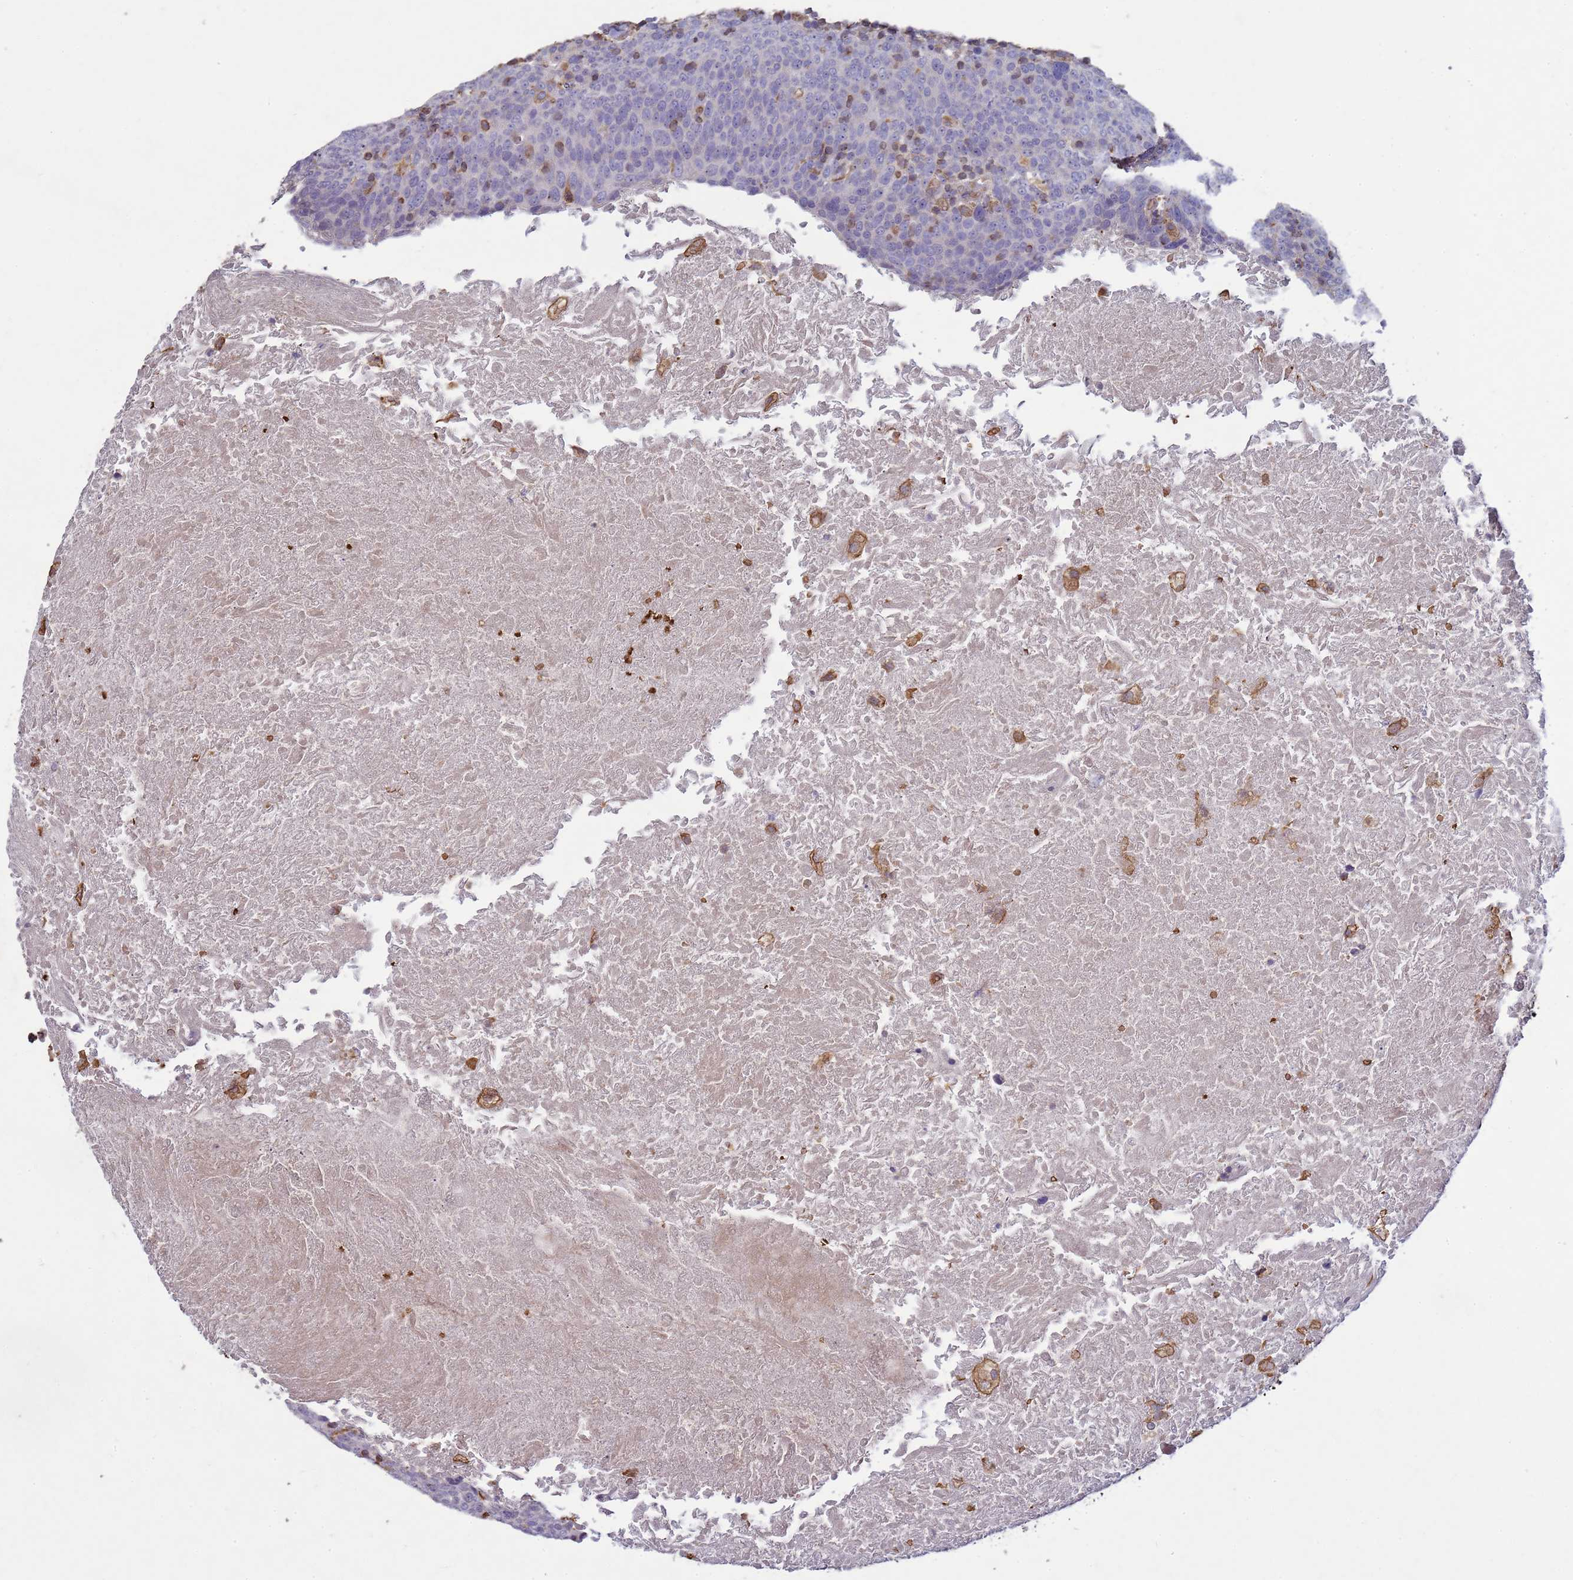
{"staining": {"intensity": "negative", "quantity": "none", "location": "none"}, "tissue": "head and neck cancer", "cell_type": "Tumor cells", "image_type": "cancer", "snomed": [{"axis": "morphology", "description": "Squamous cell carcinoma, NOS"}, {"axis": "morphology", "description": "Squamous cell carcinoma, metastatic, NOS"}, {"axis": "topography", "description": "Lymph node"}, {"axis": "topography", "description": "Head-Neck"}], "caption": "Immunohistochemistry histopathology image of human head and neck metastatic squamous cell carcinoma stained for a protein (brown), which displays no positivity in tumor cells.", "gene": "SGIP1", "patient": {"sex": "male", "age": 62}}